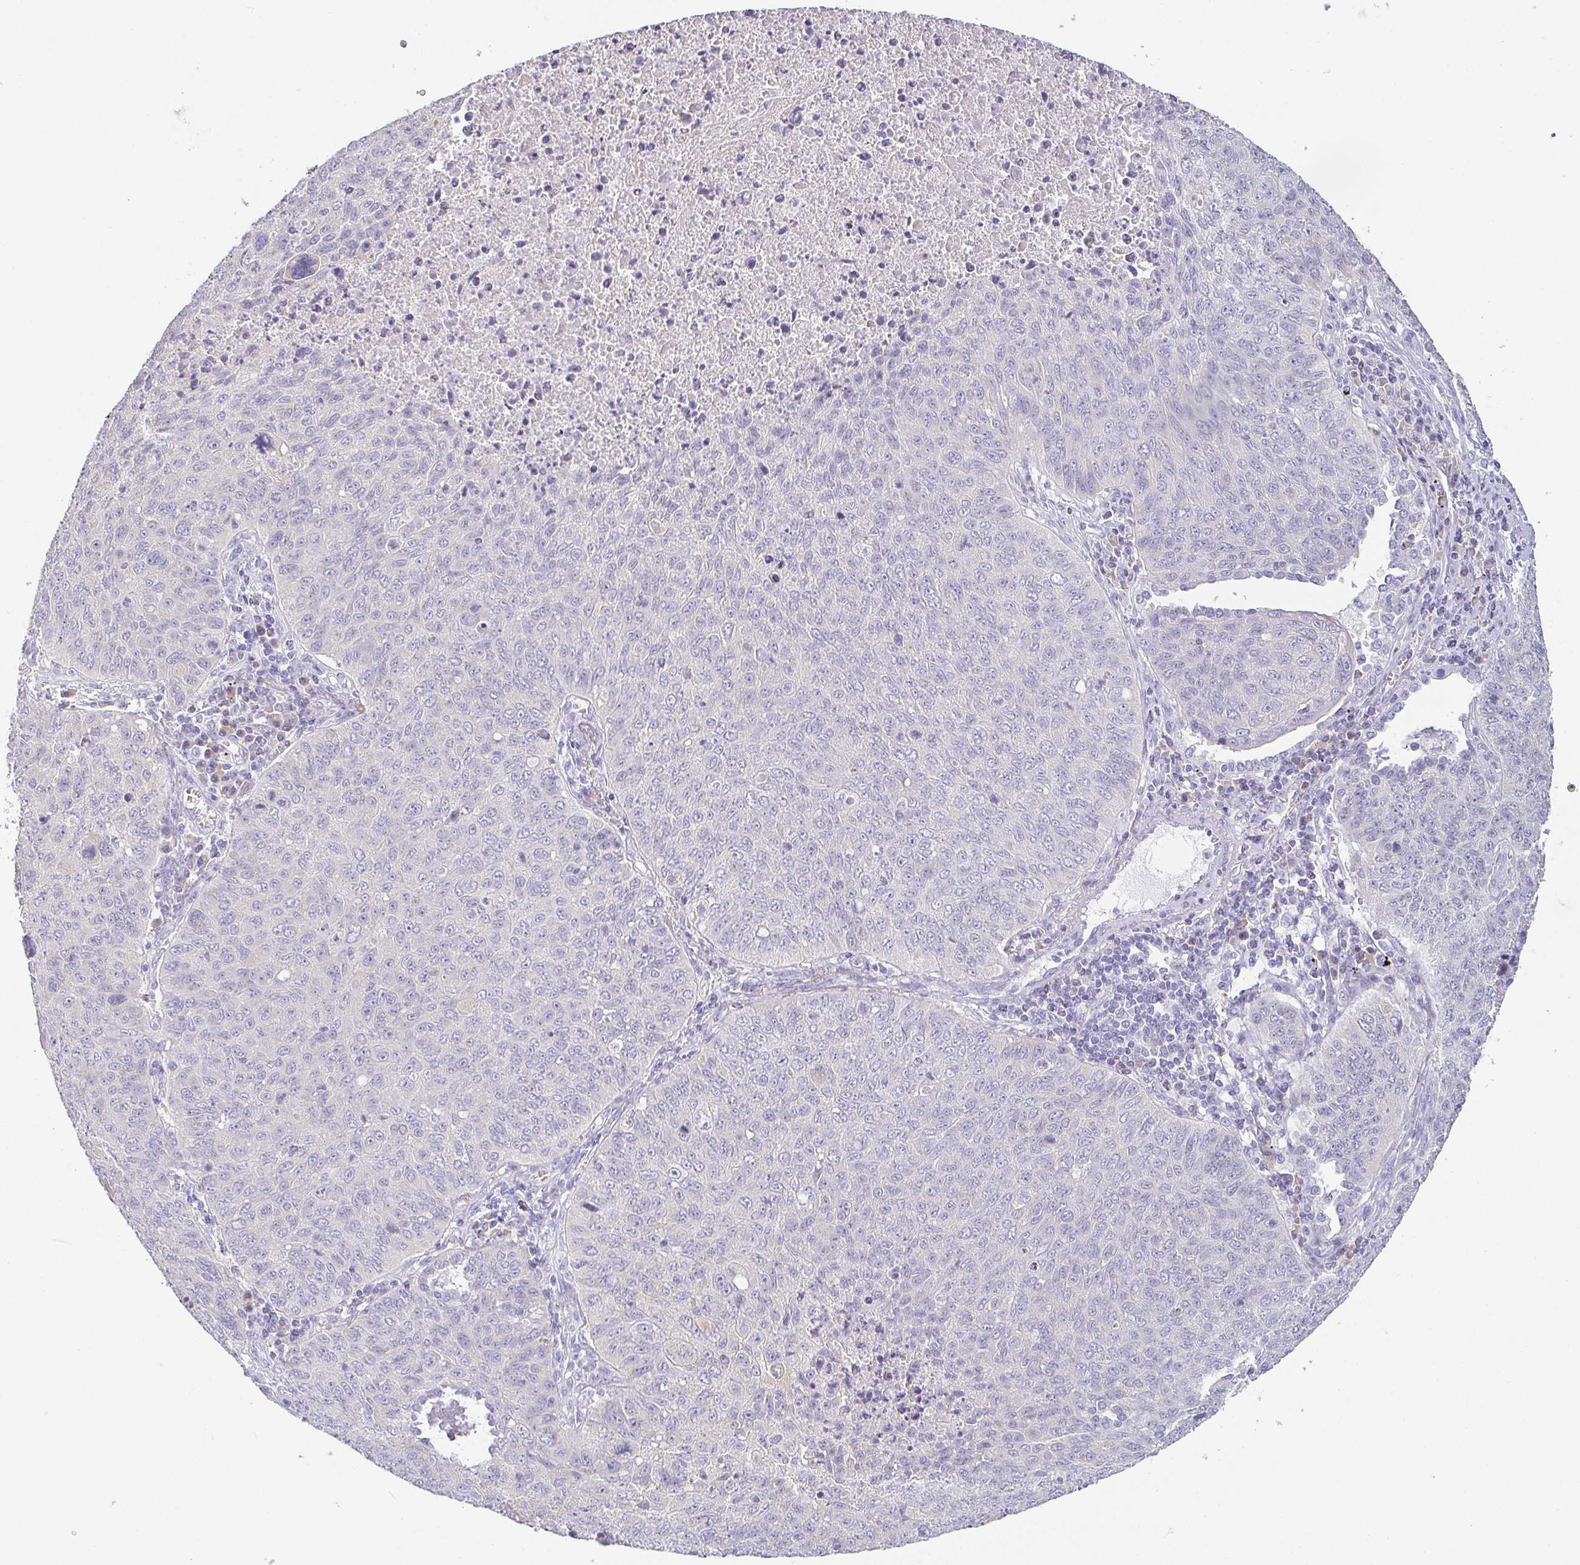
{"staining": {"intensity": "negative", "quantity": "none", "location": "none"}, "tissue": "lung cancer", "cell_type": "Tumor cells", "image_type": "cancer", "snomed": [{"axis": "morphology", "description": "Normal morphology"}, {"axis": "morphology", "description": "Aneuploidy"}, {"axis": "morphology", "description": "Squamous cell carcinoma, NOS"}, {"axis": "topography", "description": "Lymph node"}, {"axis": "topography", "description": "Lung"}], "caption": "This histopathology image is of lung squamous cell carcinoma stained with immunohistochemistry (IHC) to label a protein in brown with the nuclei are counter-stained blue. There is no staining in tumor cells. (DAB immunohistochemistry (IHC) visualized using brightfield microscopy, high magnification).", "gene": "PRR27", "patient": {"sex": "female", "age": 76}}